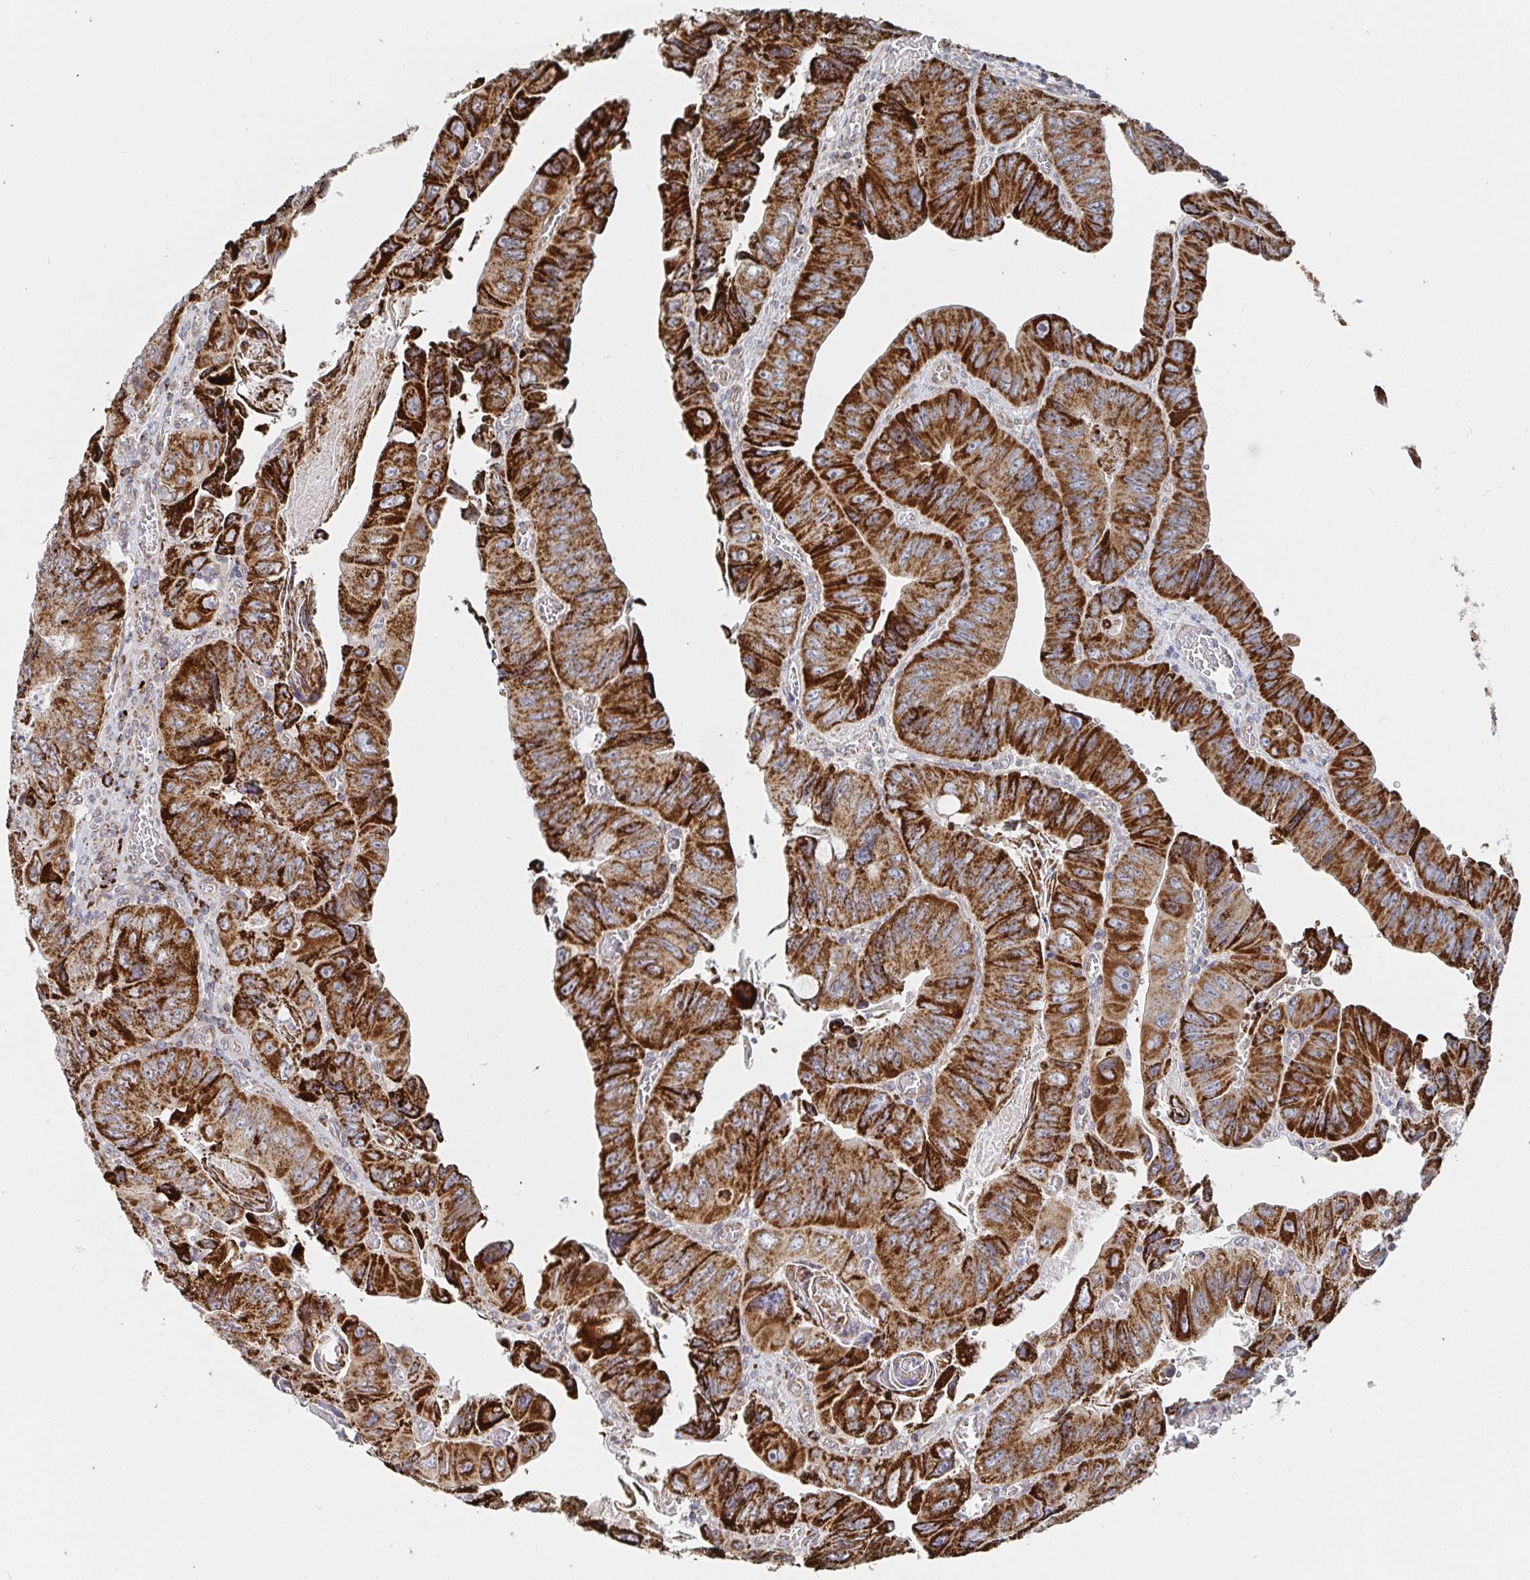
{"staining": {"intensity": "strong", "quantity": ">75%", "location": "cytoplasmic/membranous"}, "tissue": "colorectal cancer", "cell_type": "Tumor cells", "image_type": "cancer", "snomed": [{"axis": "morphology", "description": "Adenocarcinoma, NOS"}, {"axis": "topography", "description": "Colon"}], "caption": "Immunohistochemistry (IHC) staining of colorectal adenocarcinoma, which shows high levels of strong cytoplasmic/membranous staining in approximately >75% of tumor cells indicating strong cytoplasmic/membranous protein expression. The staining was performed using DAB (3,3'-diaminobenzidine) (brown) for protein detection and nuclei were counterstained in hematoxylin (blue).", "gene": "STARD8", "patient": {"sex": "female", "age": 84}}